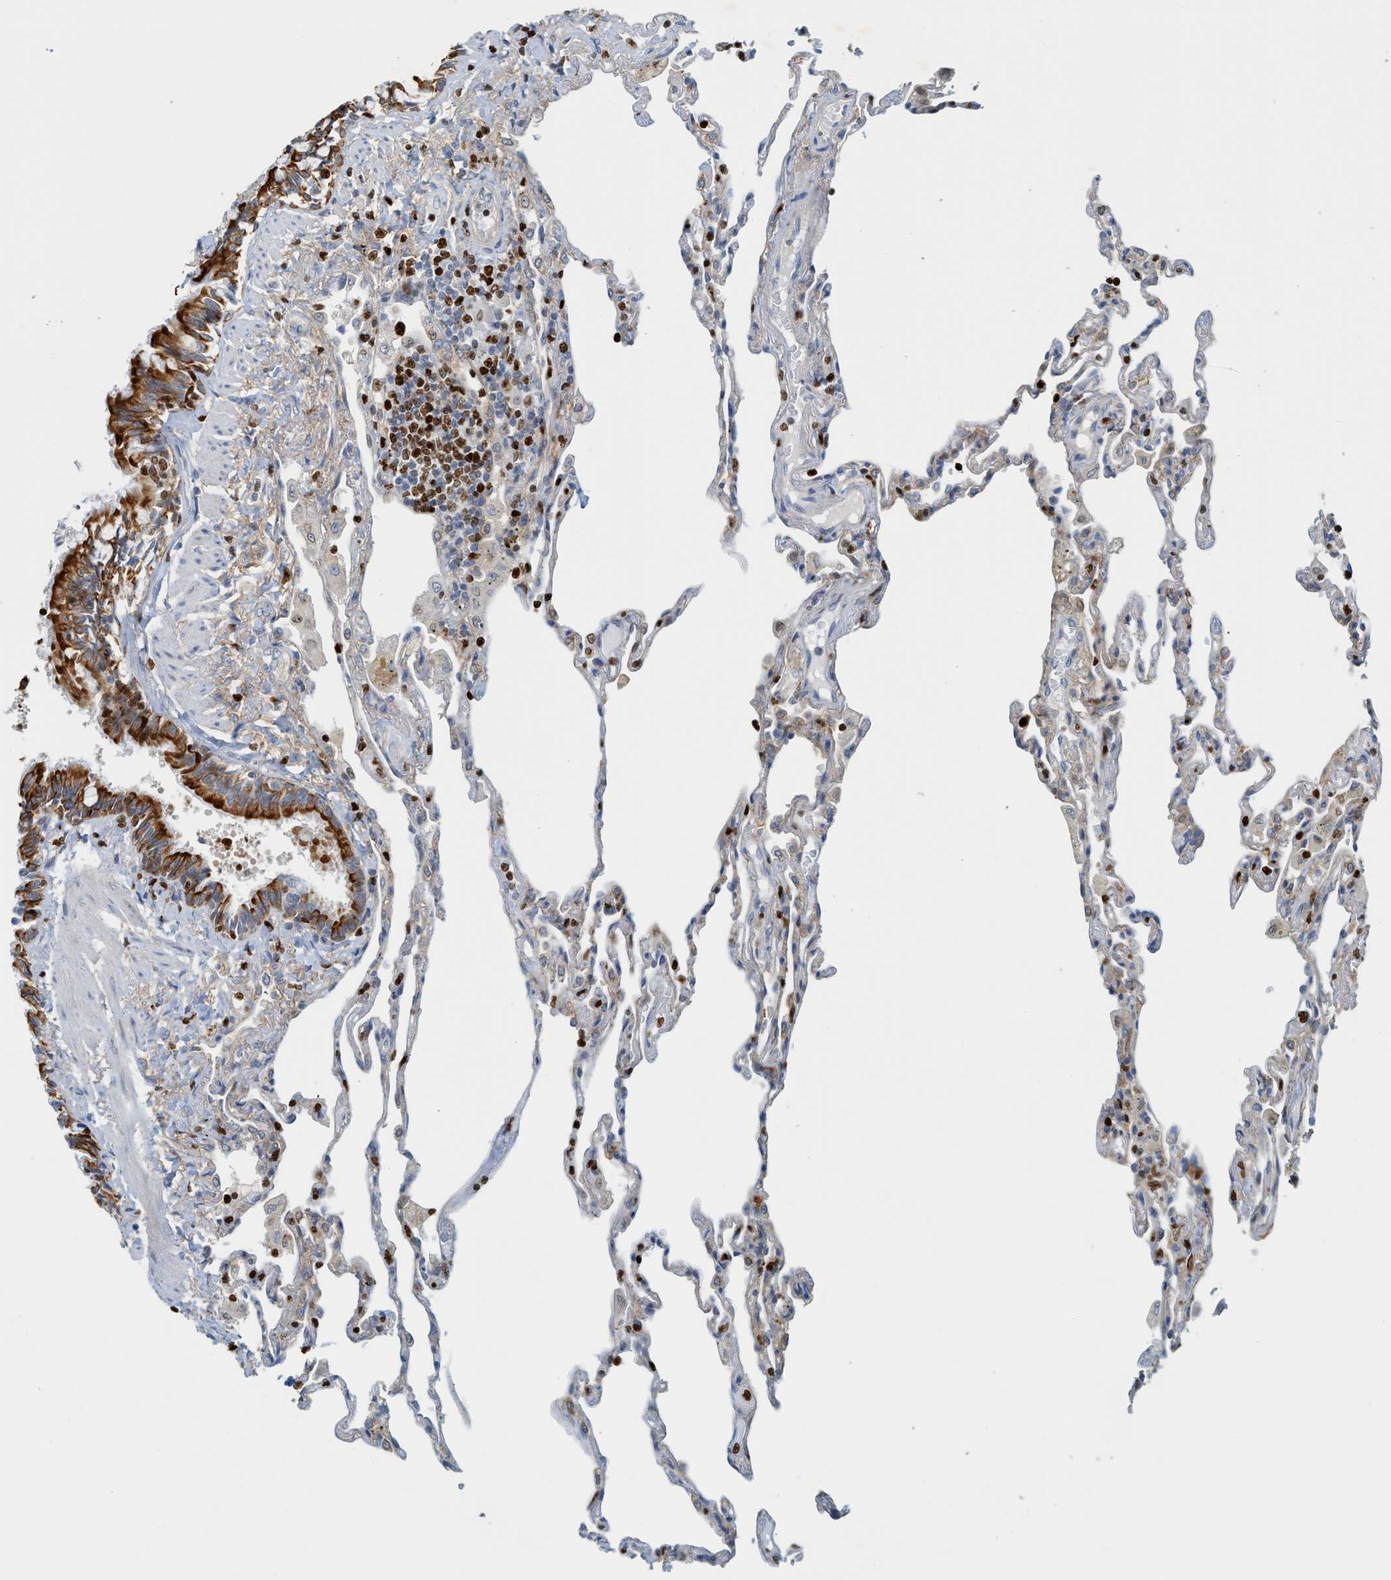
{"staining": {"intensity": "moderate", "quantity": "<25%", "location": "nuclear"}, "tissue": "lung", "cell_type": "Alveolar cells", "image_type": "normal", "snomed": [{"axis": "morphology", "description": "Normal tissue, NOS"}, {"axis": "topography", "description": "Lung"}], "caption": "Lung stained with DAB (3,3'-diaminobenzidine) immunohistochemistry displays low levels of moderate nuclear positivity in approximately <25% of alveolar cells.", "gene": "SH3D19", "patient": {"sex": "male", "age": 59}}